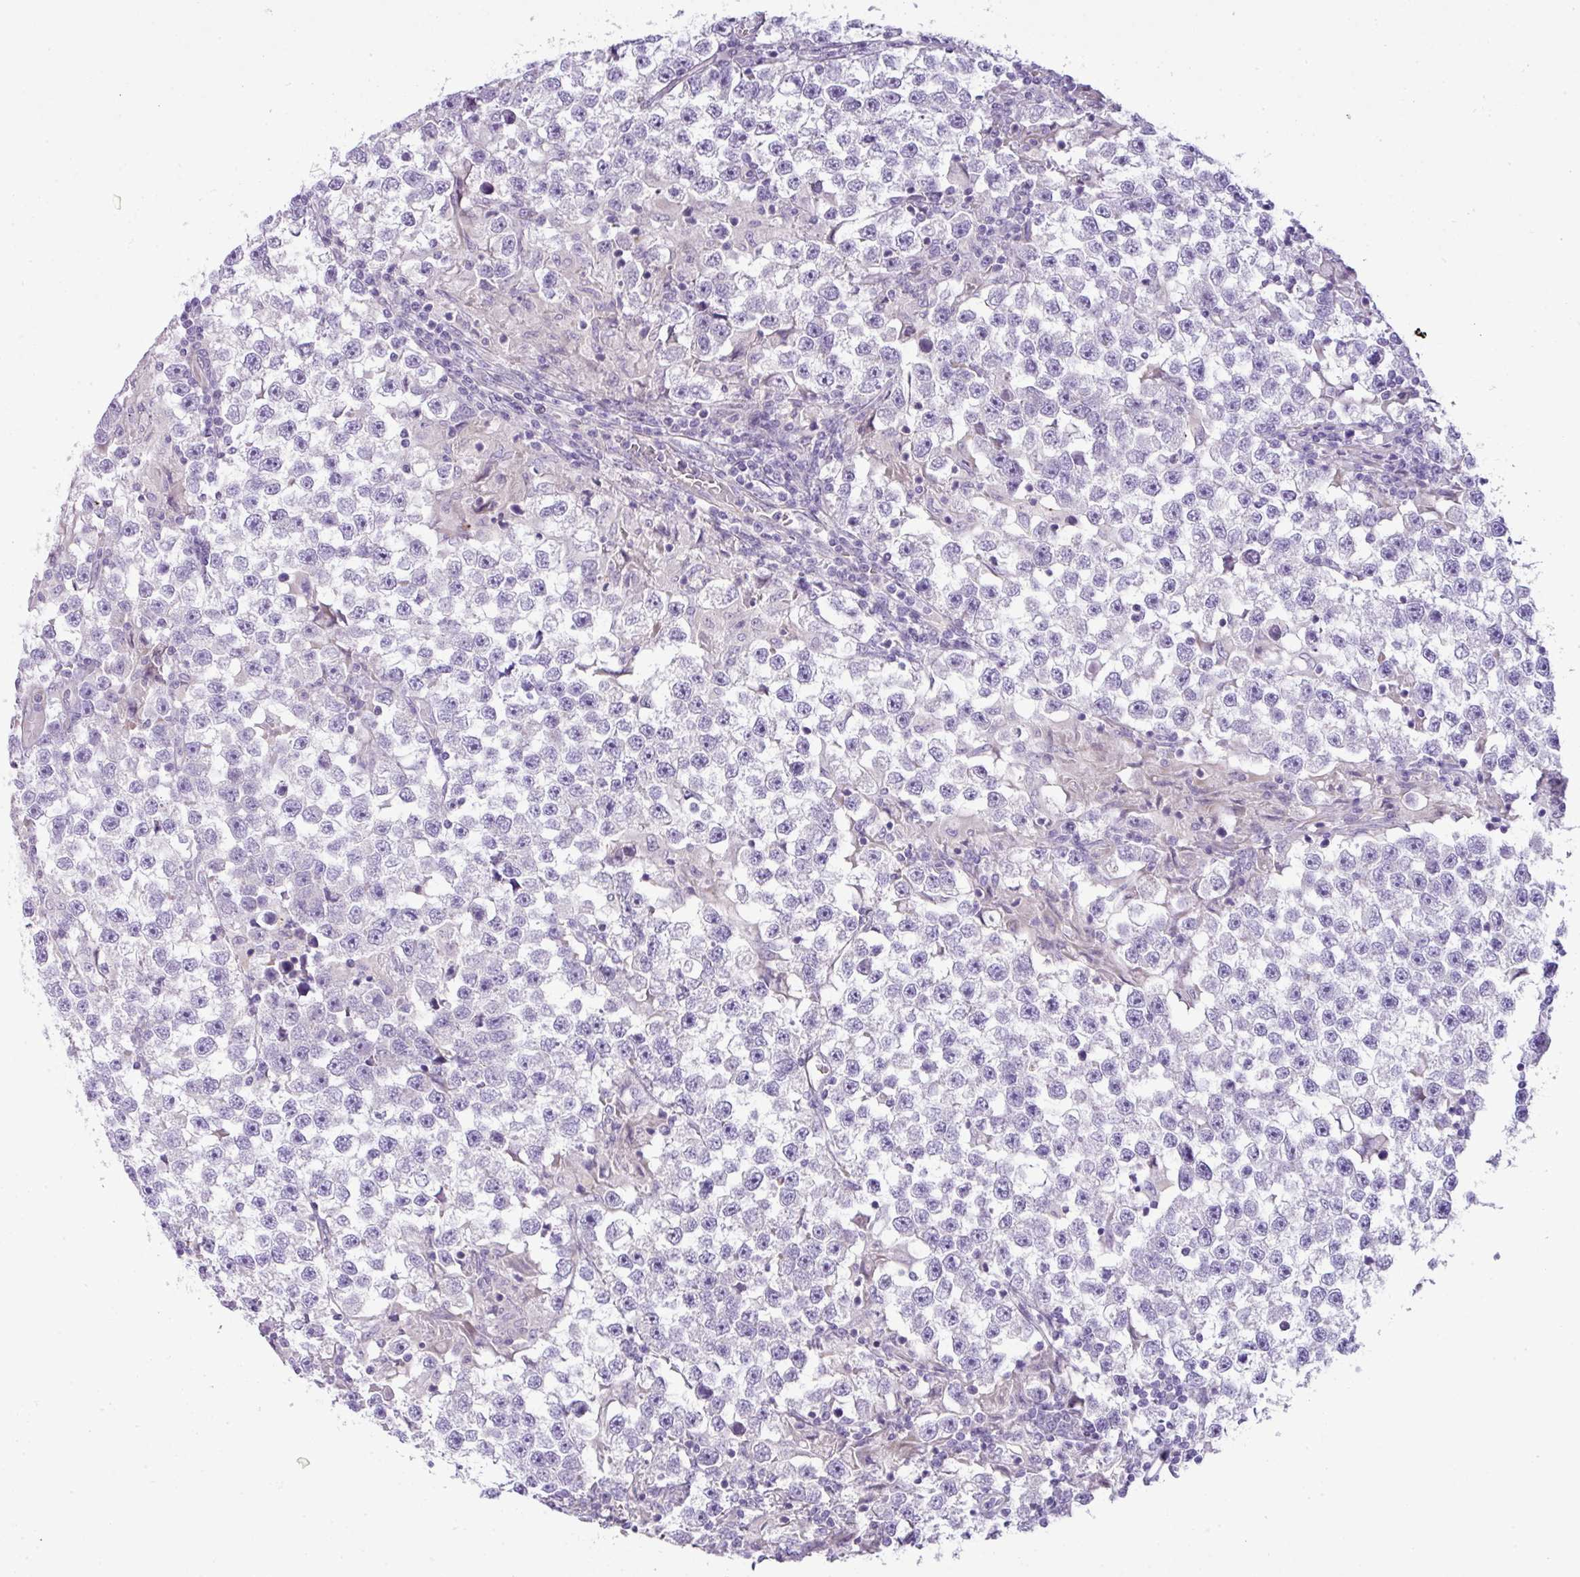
{"staining": {"intensity": "negative", "quantity": "none", "location": "none"}, "tissue": "testis cancer", "cell_type": "Tumor cells", "image_type": "cancer", "snomed": [{"axis": "morphology", "description": "Seminoma, NOS"}, {"axis": "topography", "description": "Testis"}], "caption": "A high-resolution photomicrograph shows immunohistochemistry staining of testis seminoma, which exhibits no significant expression in tumor cells.", "gene": "ENSG00000273748", "patient": {"sex": "male", "age": 46}}